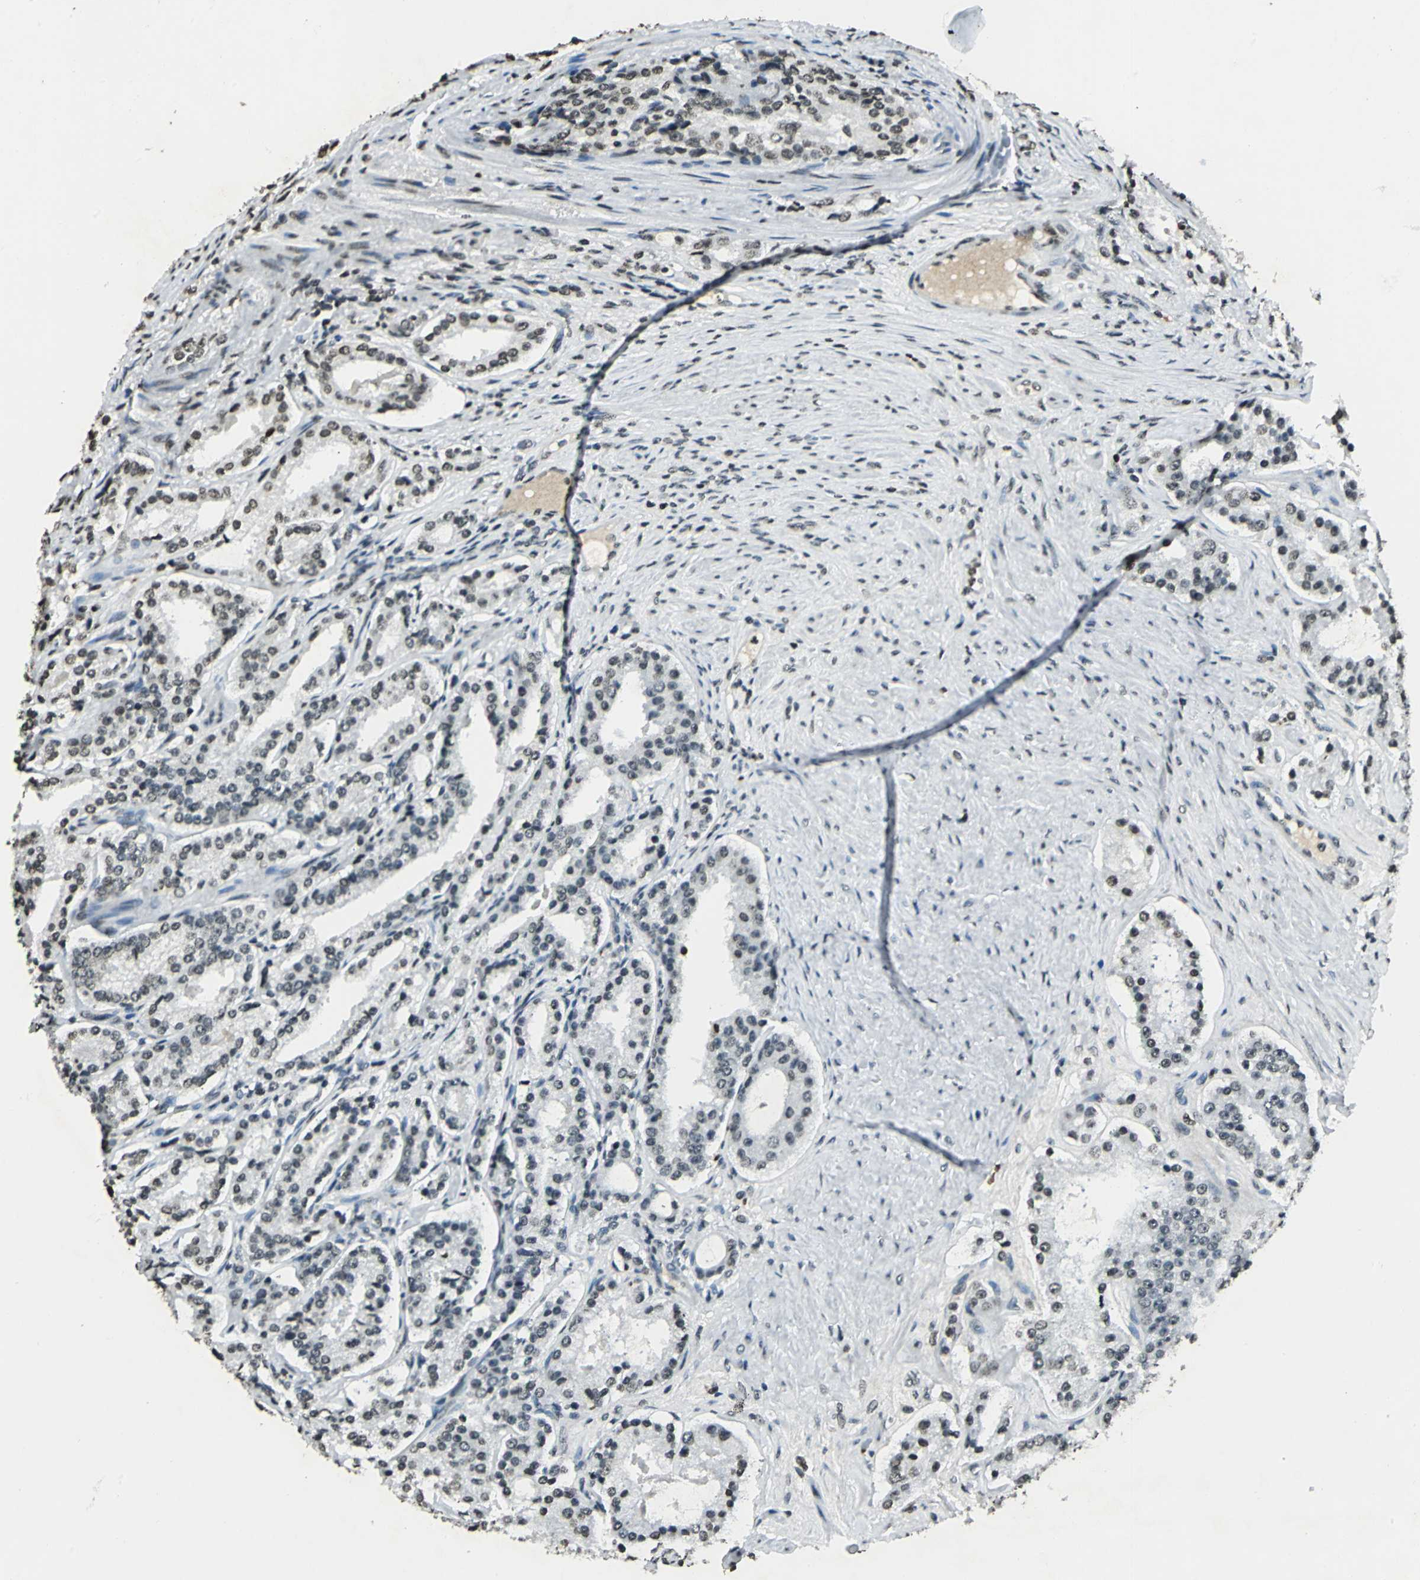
{"staining": {"intensity": "weak", "quantity": "25%-75%", "location": "nuclear"}, "tissue": "prostate cancer", "cell_type": "Tumor cells", "image_type": "cancer", "snomed": [{"axis": "morphology", "description": "Adenocarcinoma, Medium grade"}, {"axis": "topography", "description": "Prostate"}], "caption": "Immunohistochemistry (IHC) of human medium-grade adenocarcinoma (prostate) demonstrates low levels of weak nuclear expression in about 25%-75% of tumor cells. The staining was performed using DAB to visualize the protein expression in brown, while the nuclei were stained in blue with hematoxylin (Magnification: 20x).", "gene": "MCM4", "patient": {"sex": "male", "age": 72}}